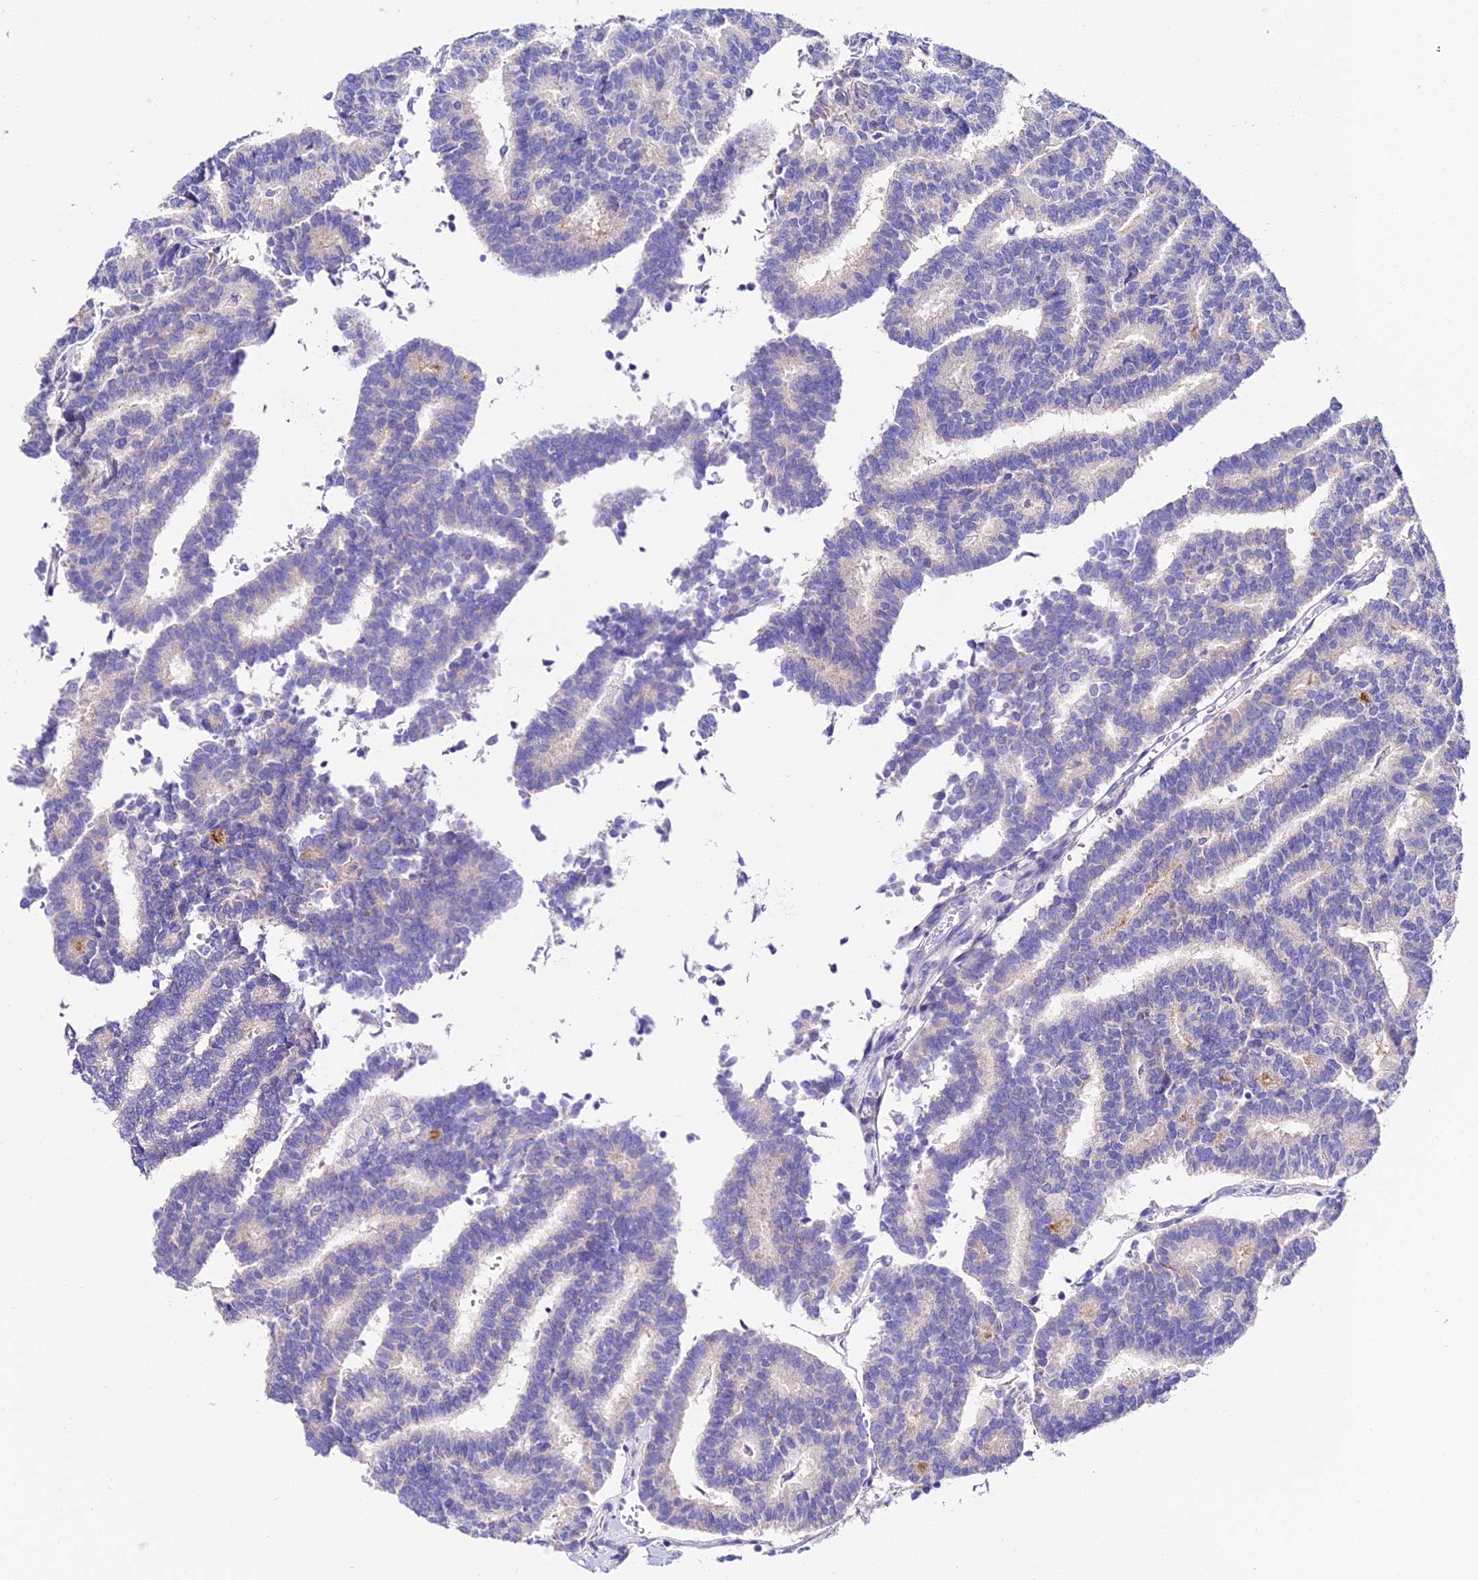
{"staining": {"intensity": "negative", "quantity": "none", "location": "none"}, "tissue": "thyroid cancer", "cell_type": "Tumor cells", "image_type": "cancer", "snomed": [{"axis": "morphology", "description": "Papillary adenocarcinoma, NOS"}, {"axis": "topography", "description": "Thyroid gland"}], "caption": "The micrograph reveals no significant positivity in tumor cells of thyroid cancer.", "gene": "TMEM117", "patient": {"sex": "female", "age": 35}}